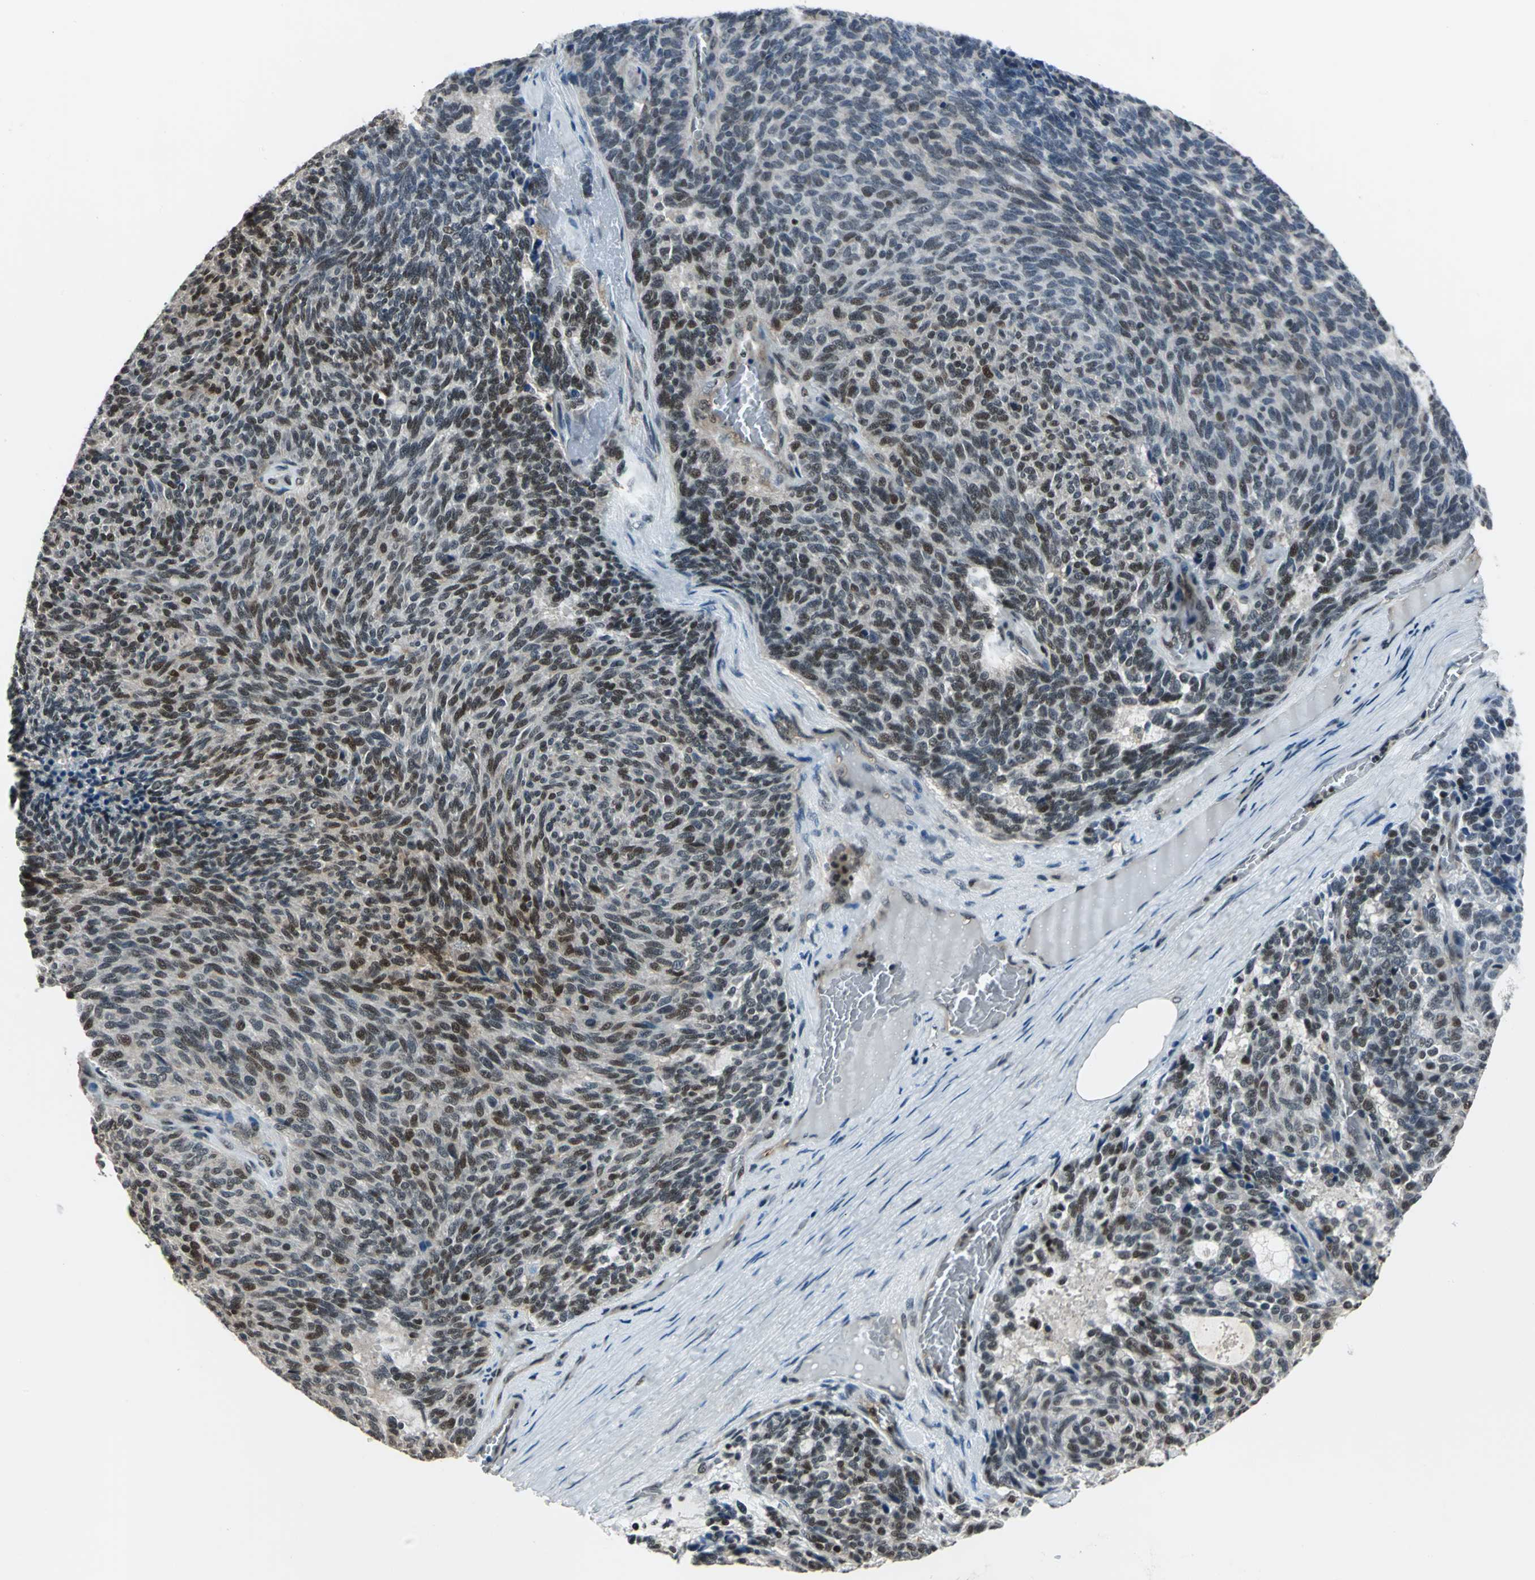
{"staining": {"intensity": "weak", "quantity": "<25%", "location": "nuclear"}, "tissue": "carcinoid", "cell_type": "Tumor cells", "image_type": "cancer", "snomed": [{"axis": "morphology", "description": "Carcinoid, malignant, NOS"}, {"axis": "topography", "description": "Pancreas"}], "caption": "IHC photomicrograph of neoplastic tissue: human carcinoid (malignant) stained with DAB demonstrates no significant protein expression in tumor cells.", "gene": "NR2C2", "patient": {"sex": "female", "age": 54}}